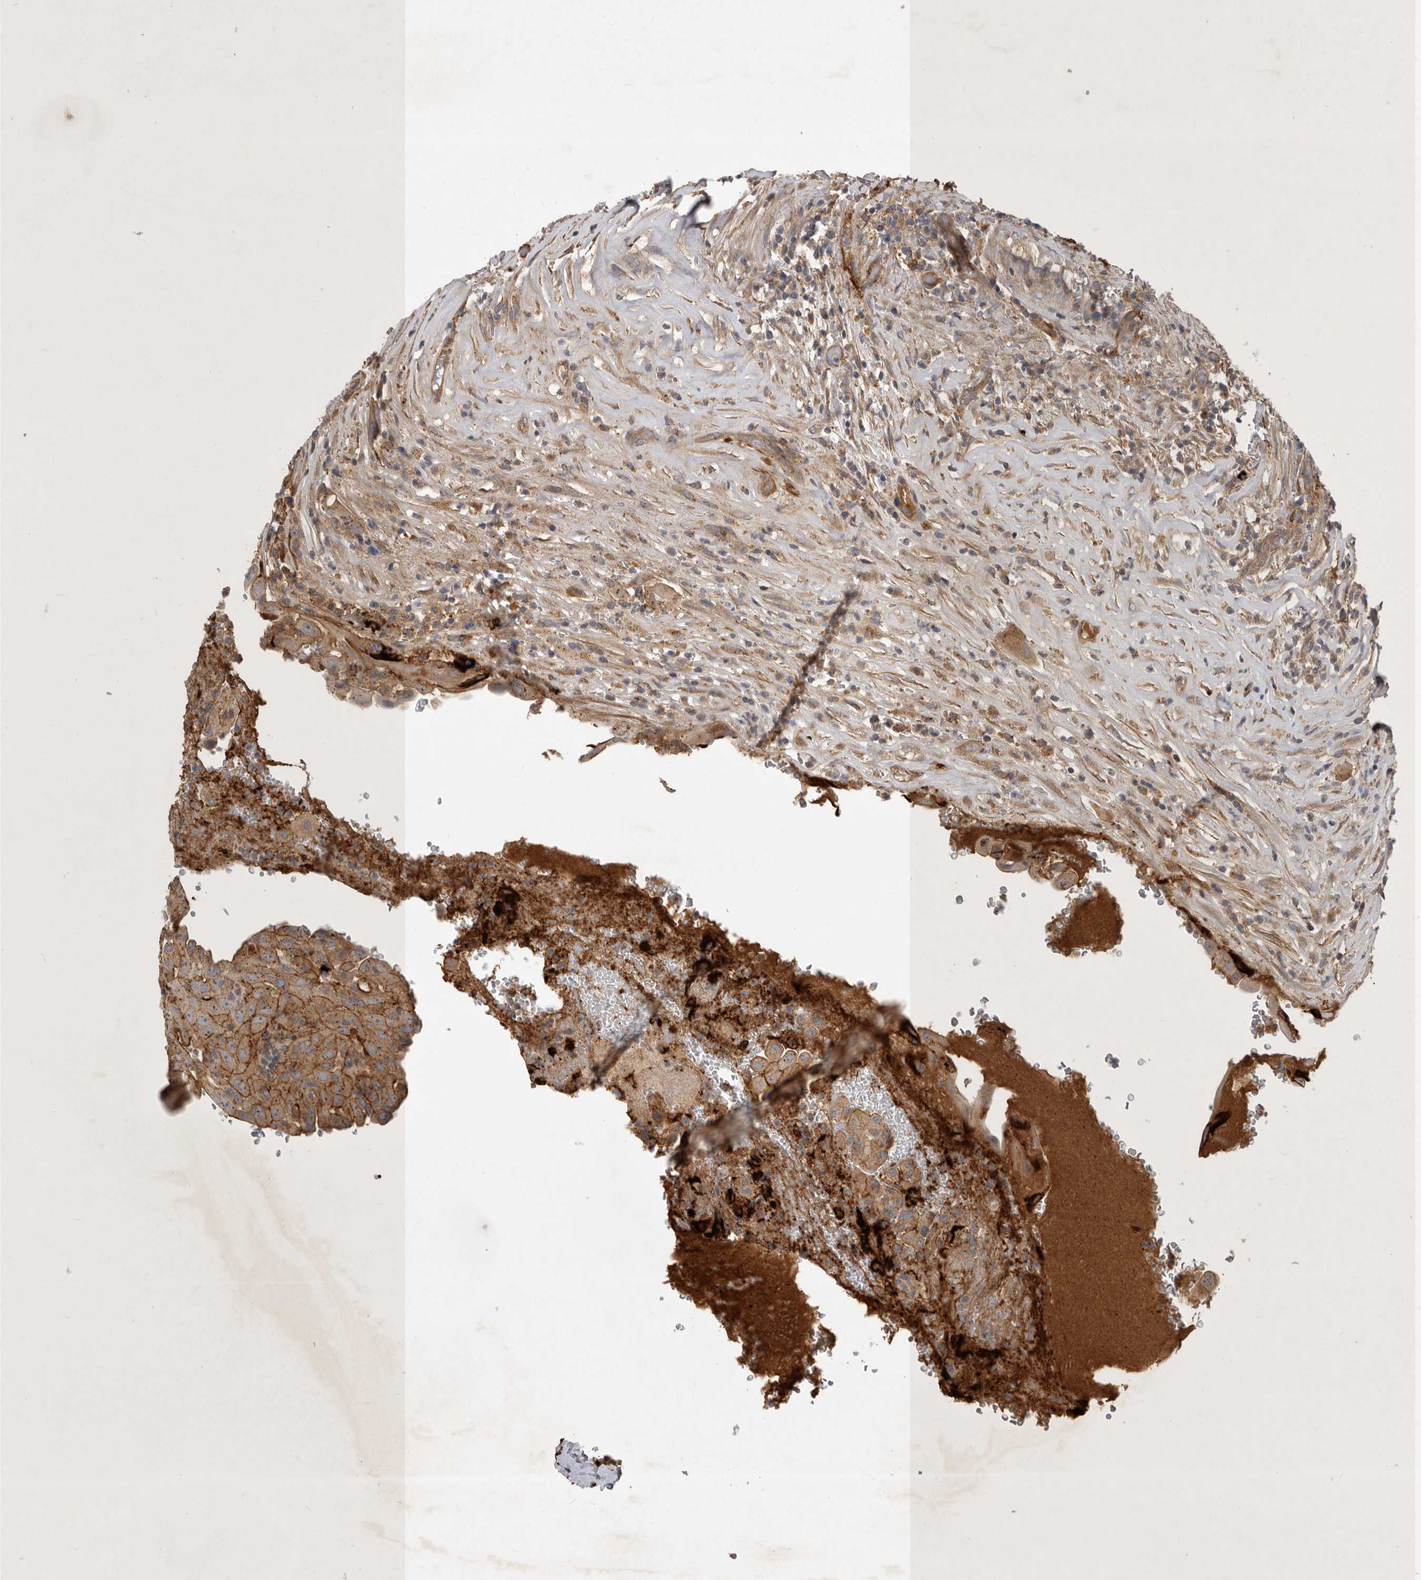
{"staining": {"intensity": "moderate", "quantity": ">75%", "location": "cytoplasmic/membranous"}, "tissue": "thyroid cancer", "cell_type": "Tumor cells", "image_type": "cancer", "snomed": [{"axis": "morphology", "description": "Papillary adenocarcinoma, NOS"}, {"axis": "topography", "description": "Thyroid gland"}], "caption": "Immunohistochemical staining of thyroid cancer (papillary adenocarcinoma) exhibits medium levels of moderate cytoplasmic/membranous protein positivity in approximately >75% of tumor cells.", "gene": "MLPH", "patient": {"sex": "male", "age": 77}}